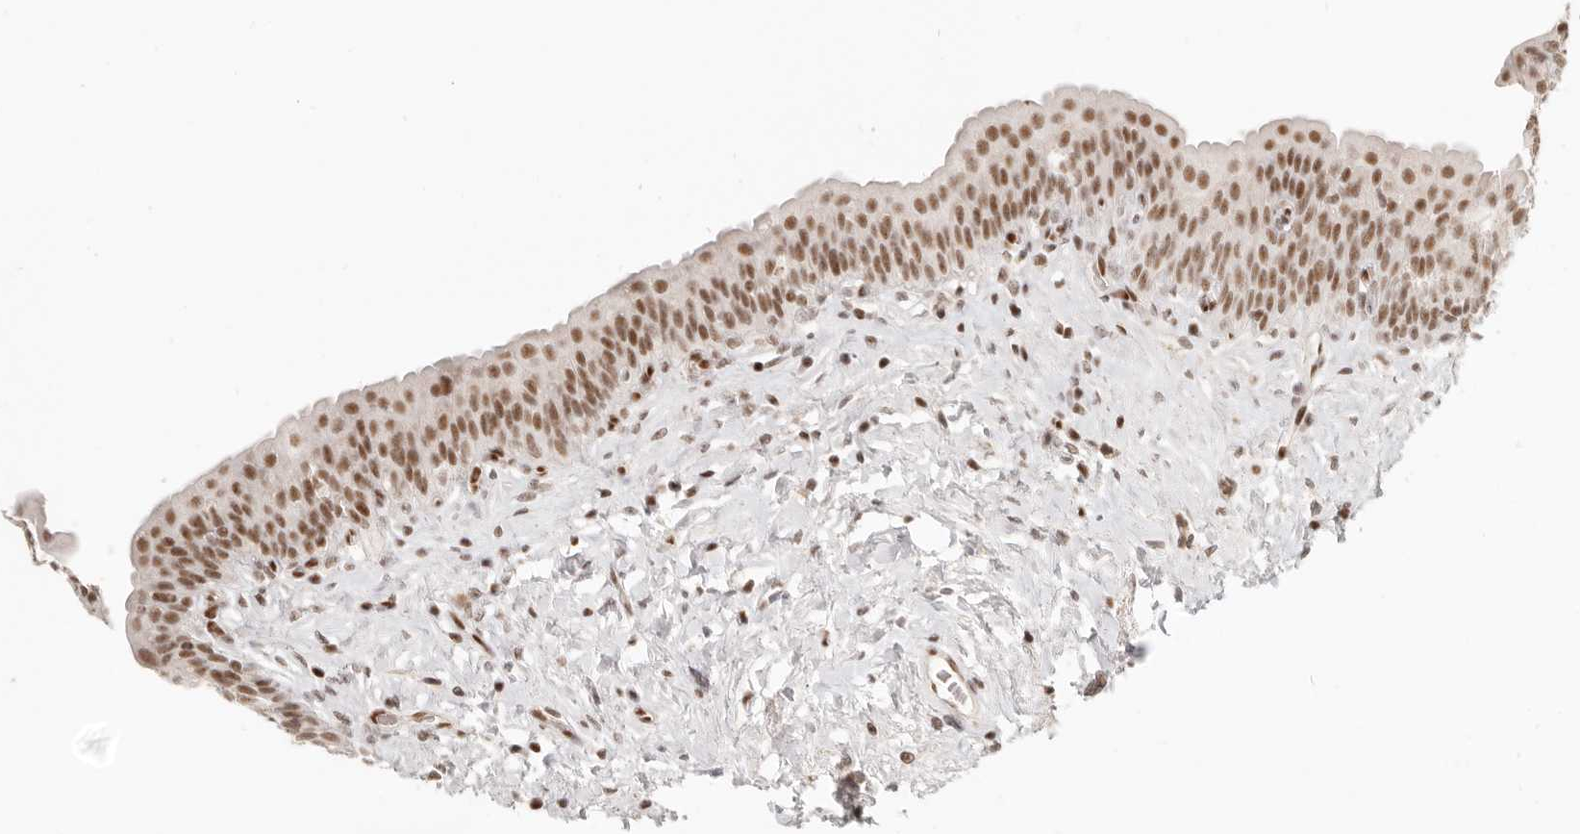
{"staining": {"intensity": "moderate", "quantity": ">75%", "location": "nuclear"}, "tissue": "urinary bladder", "cell_type": "Urothelial cells", "image_type": "normal", "snomed": [{"axis": "morphology", "description": "Normal tissue, NOS"}, {"axis": "topography", "description": "Urinary bladder"}], "caption": "Protein expression analysis of unremarkable urinary bladder displays moderate nuclear staining in about >75% of urothelial cells. (brown staining indicates protein expression, while blue staining denotes nuclei).", "gene": "GABPA", "patient": {"sex": "male", "age": 83}}